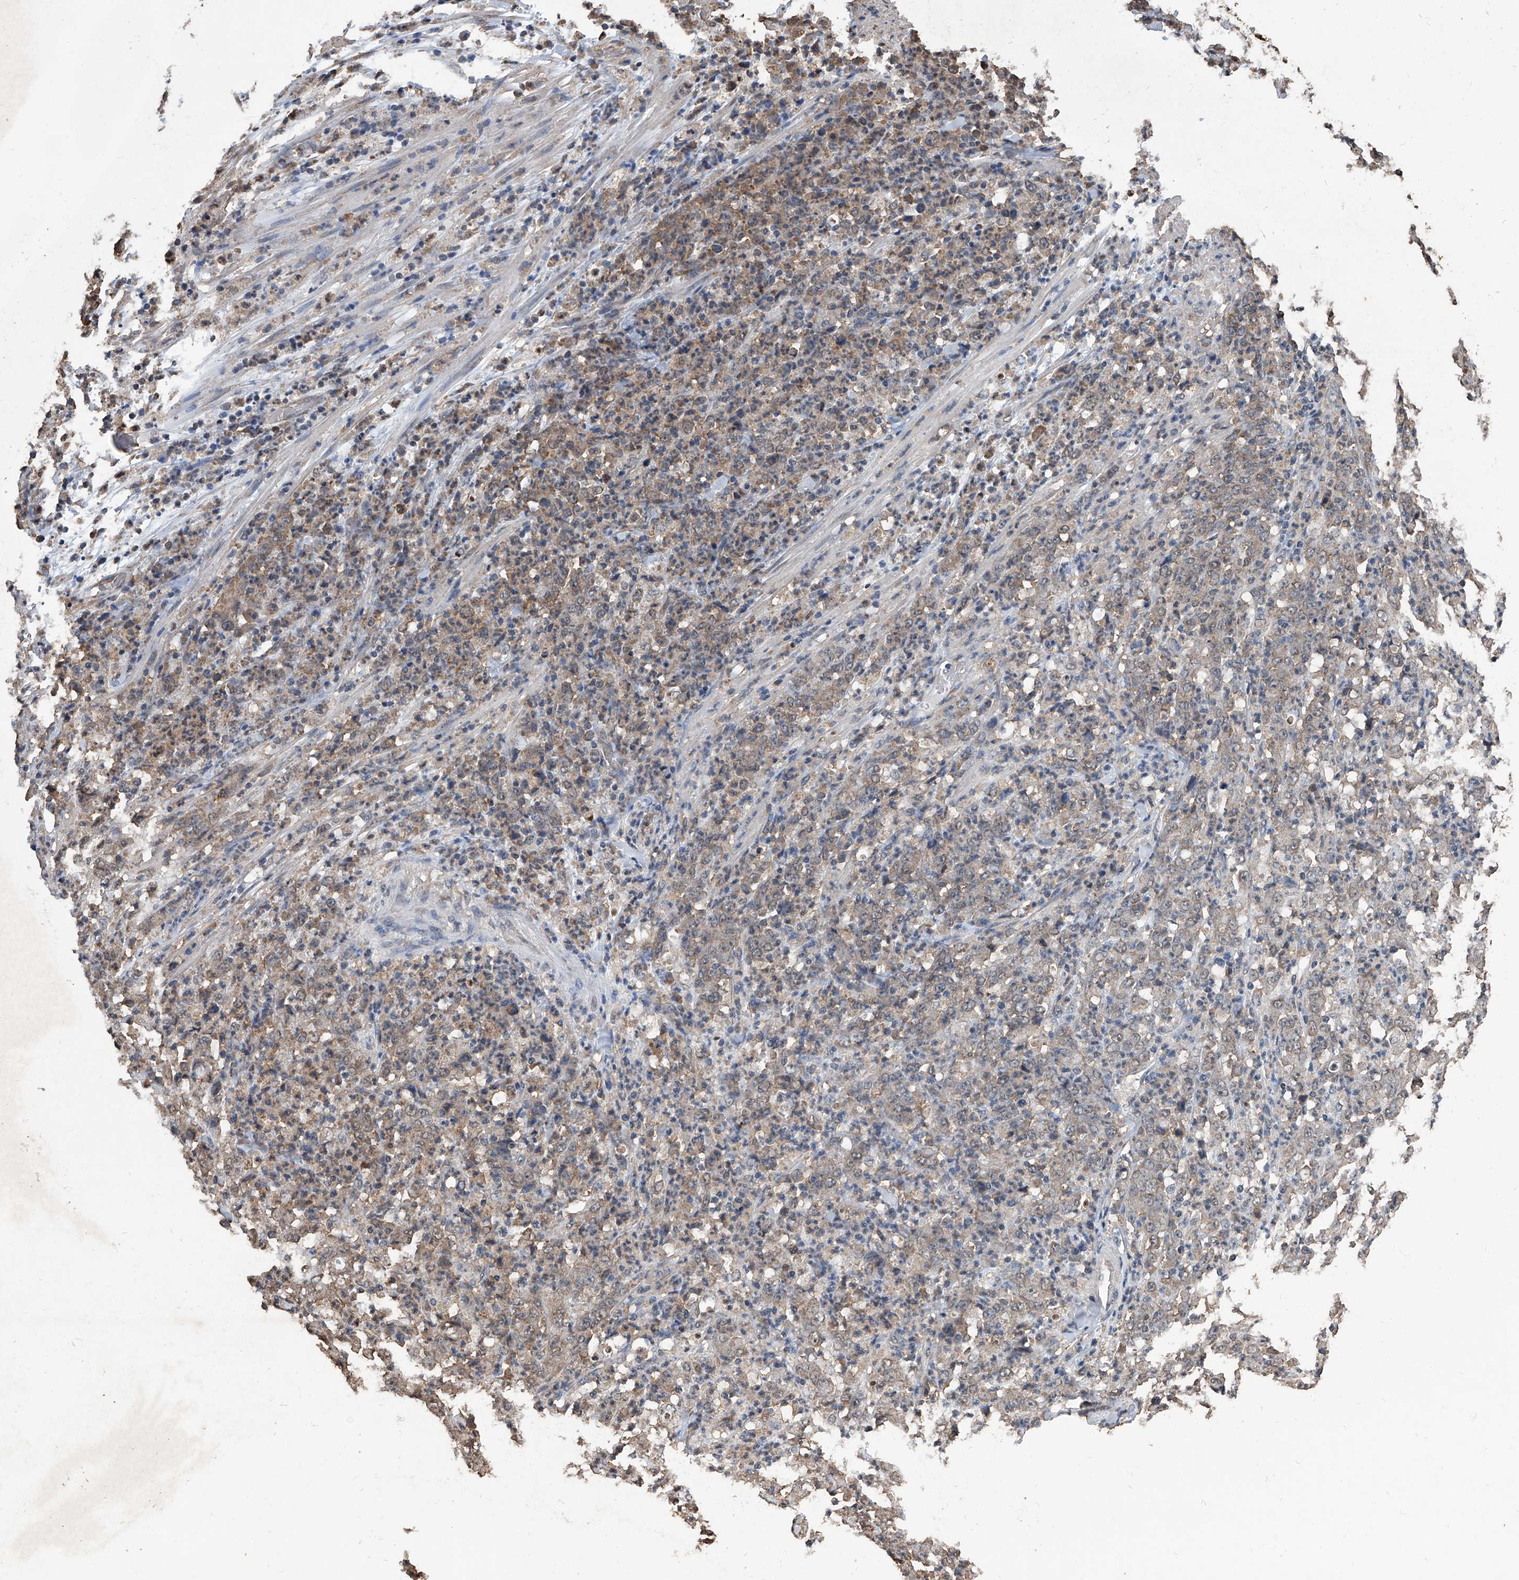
{"staining": {"intensity": "moderate", "quantity": ">75%", "location": "cytoplasmic/membranous"}, "tissue": "stomach cancer", "cell_type": "Tumor cells", "image_type": "cancer", "snomed": [{"axis": "morphology", "description": "Adenocarcinoma, NOS"}, {"axis": "topography", "description": "Stomach, lower"}], "caption": "Immunohistochemical staining of human stomach cancer (adenocarcinoma) shows medium levels of moderate cytoplasmic/membranous protein expression in approximately >75% of tumor cells. (Brightfield microscopy of DAB IHC at high magnification).", "gene": "STARD7", "patient": {"sex": "female", "age": 71}}